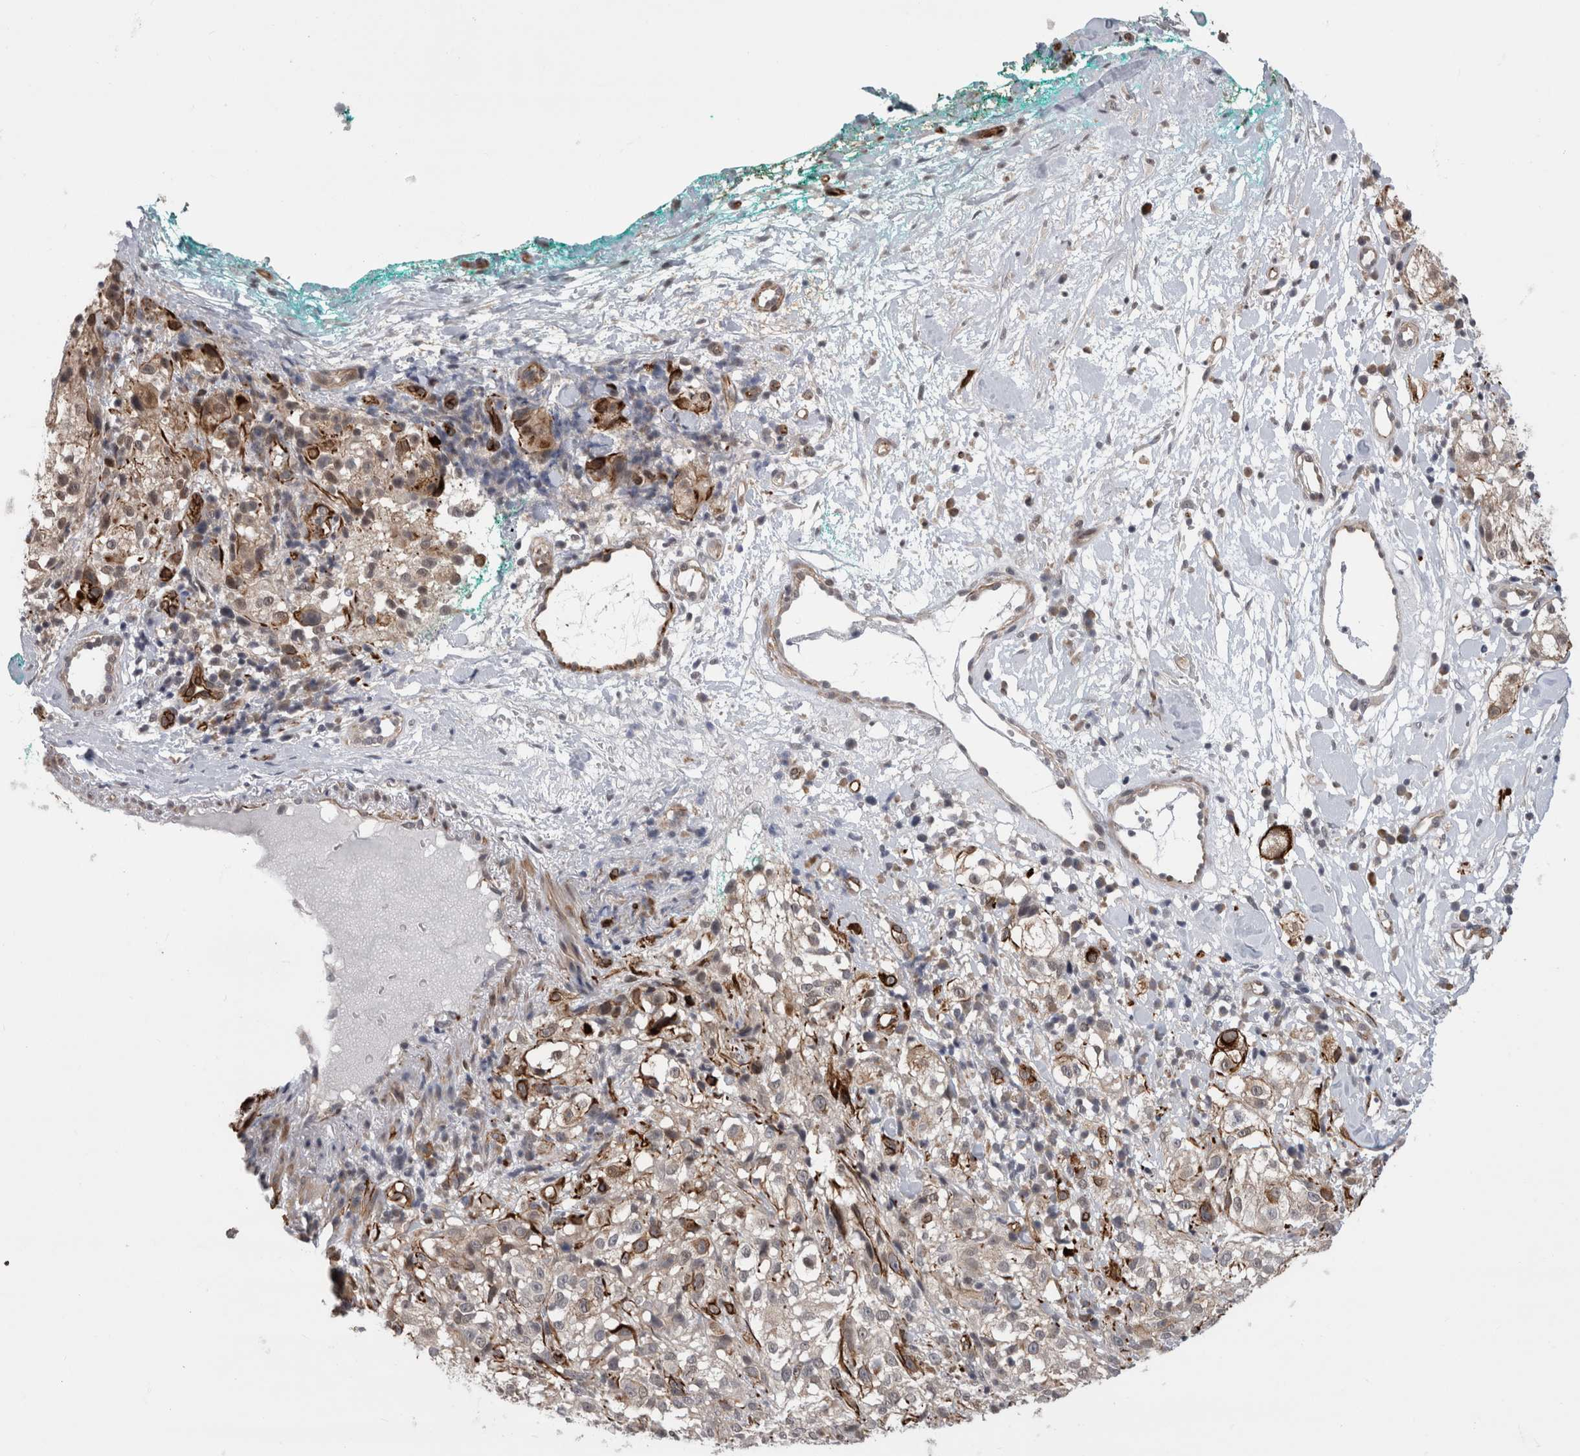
{"staining": {"intensity": "moderate", "quantity": "<25%", "location": "cytoplasmic/membranous"}, "tissue": "melanoma", "cell_type": "Tumor cells", "image_type": "cancer", "snomed": [{"axis": "morphology", "description": "Necrosis, NOS"}, {"axis": "morphology", "description": "Malignant melanoma, NOS"}, {"axis": "topography", "description": "Skin"}], "caption": "Immunohistochemistry (IHC) histopathology image of neoplastic tissue: malignant melanoma stained using IHC shows low levels of moderate protein expression localized specifically in the cytoplasmic/membranous of tumor cells, appearing as a cytoplasmic/membranous brown color.", "gene": "FAM83H", "patient": {"sex": "female", "age": 87}}